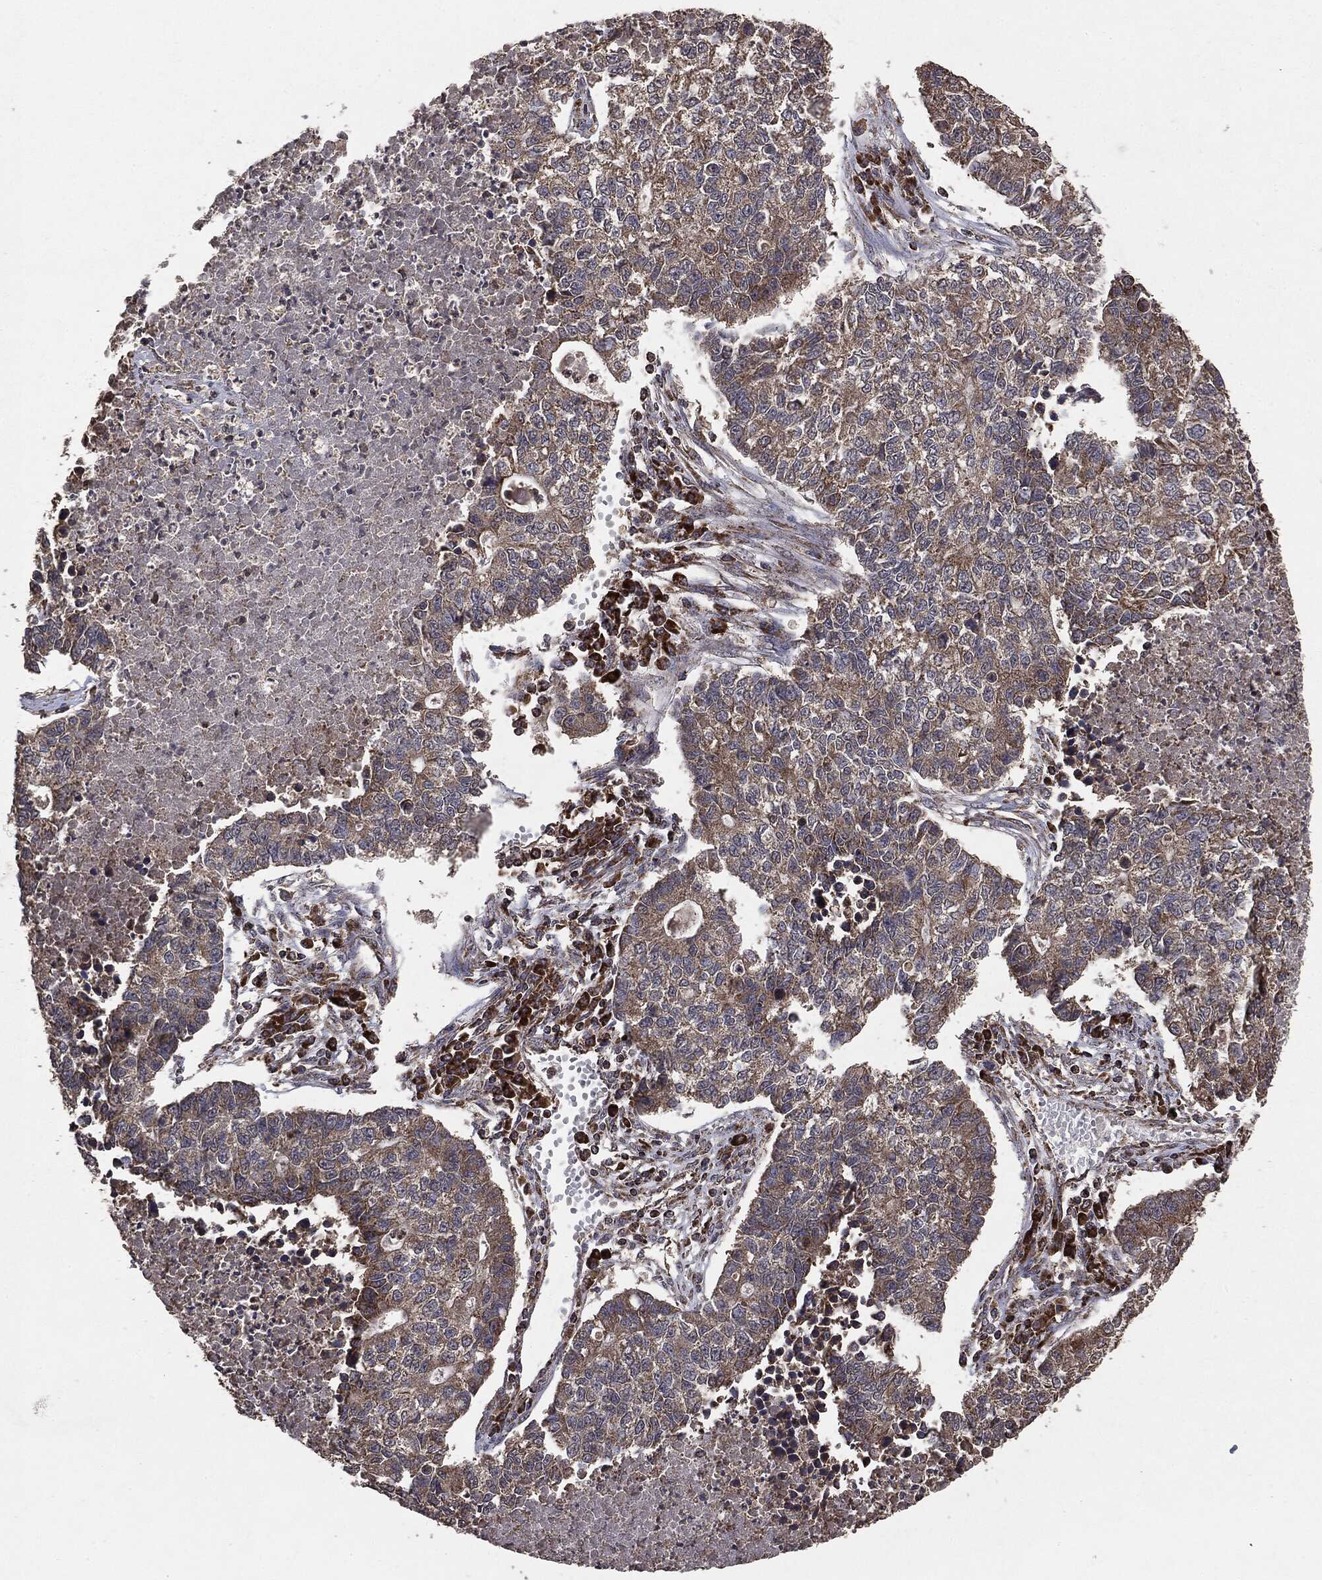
{"staining": {"intensity": "weak", "quantity": ">75%", "location": "cytoplasmic/membranous"}, "tissue": "lung cancer", "cell_type": "Tumor cells", "image_type": "cancer", "snomed": [{"axis": "morphology", "description": "Adenocarcinoma, NOS"}, {"axis": "topography", "description": "Lung"}], "caption": "Lung adenocarcinoma stained for a protein (brown) demonstrates weak cytoplasmic/membranous positive positivity in about >75% of tumor cells.", "gene": "MTOR", "patient": {"sex": "male", "age": 57}}